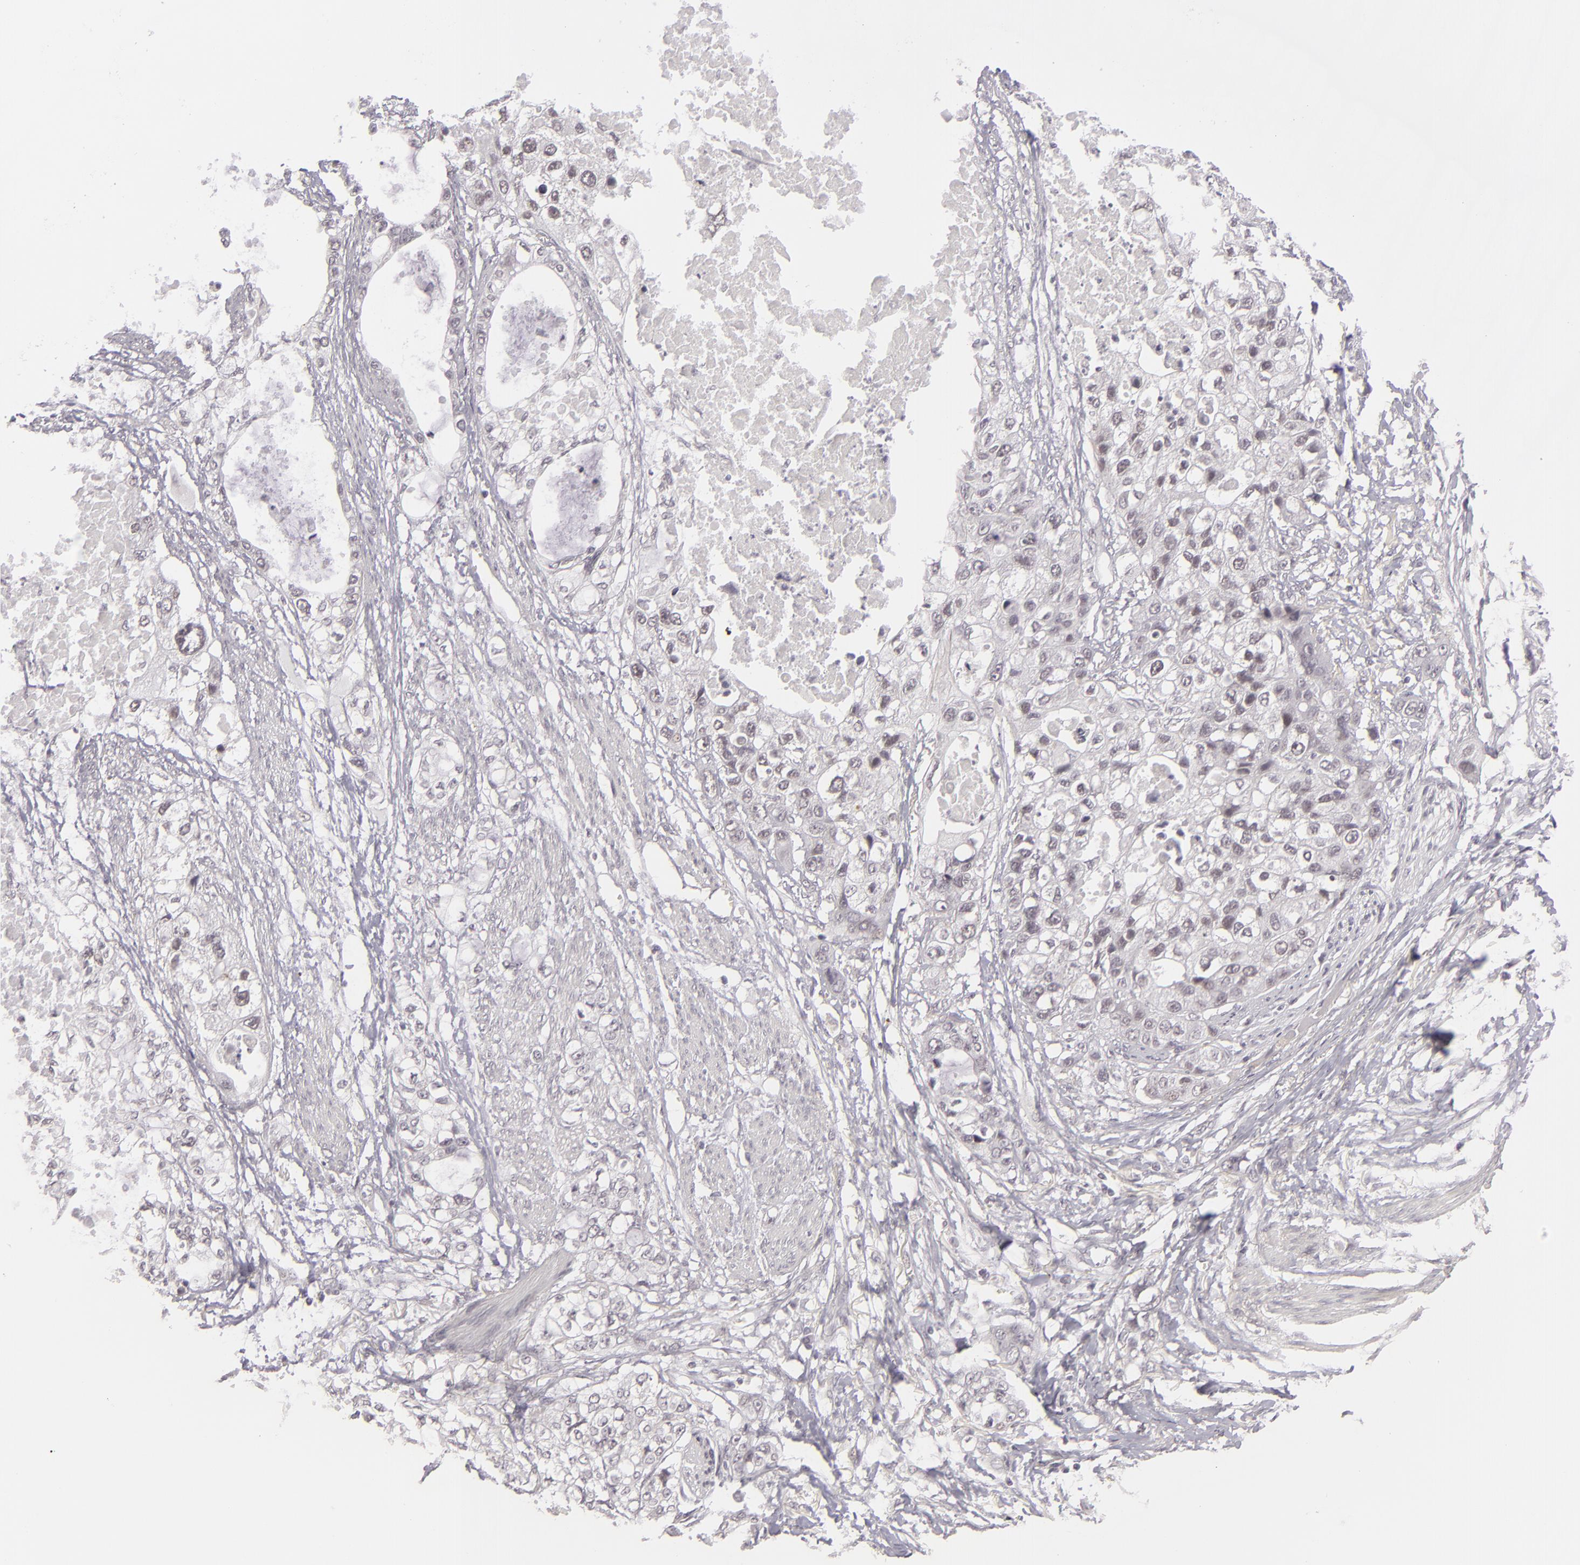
{"staining": {"intensity": "negative", "quantity": "none", "location": "none"}, "tissue": "stomach cancer", "cell_type": "Tumor cells", "image_type": "cancer", "snomed": [{"axis": "morphology", "description": "Adenocarcinoma, NOS"}, {"axis": "topography", "description": "Stomach, upper"}], "caption": "Immunohistochemical staining of stomach adenocarcinoma shows no significant positivity in tumor cells.", "gene": "DLG3", "patient": {"sex": "female", "age": 52}}